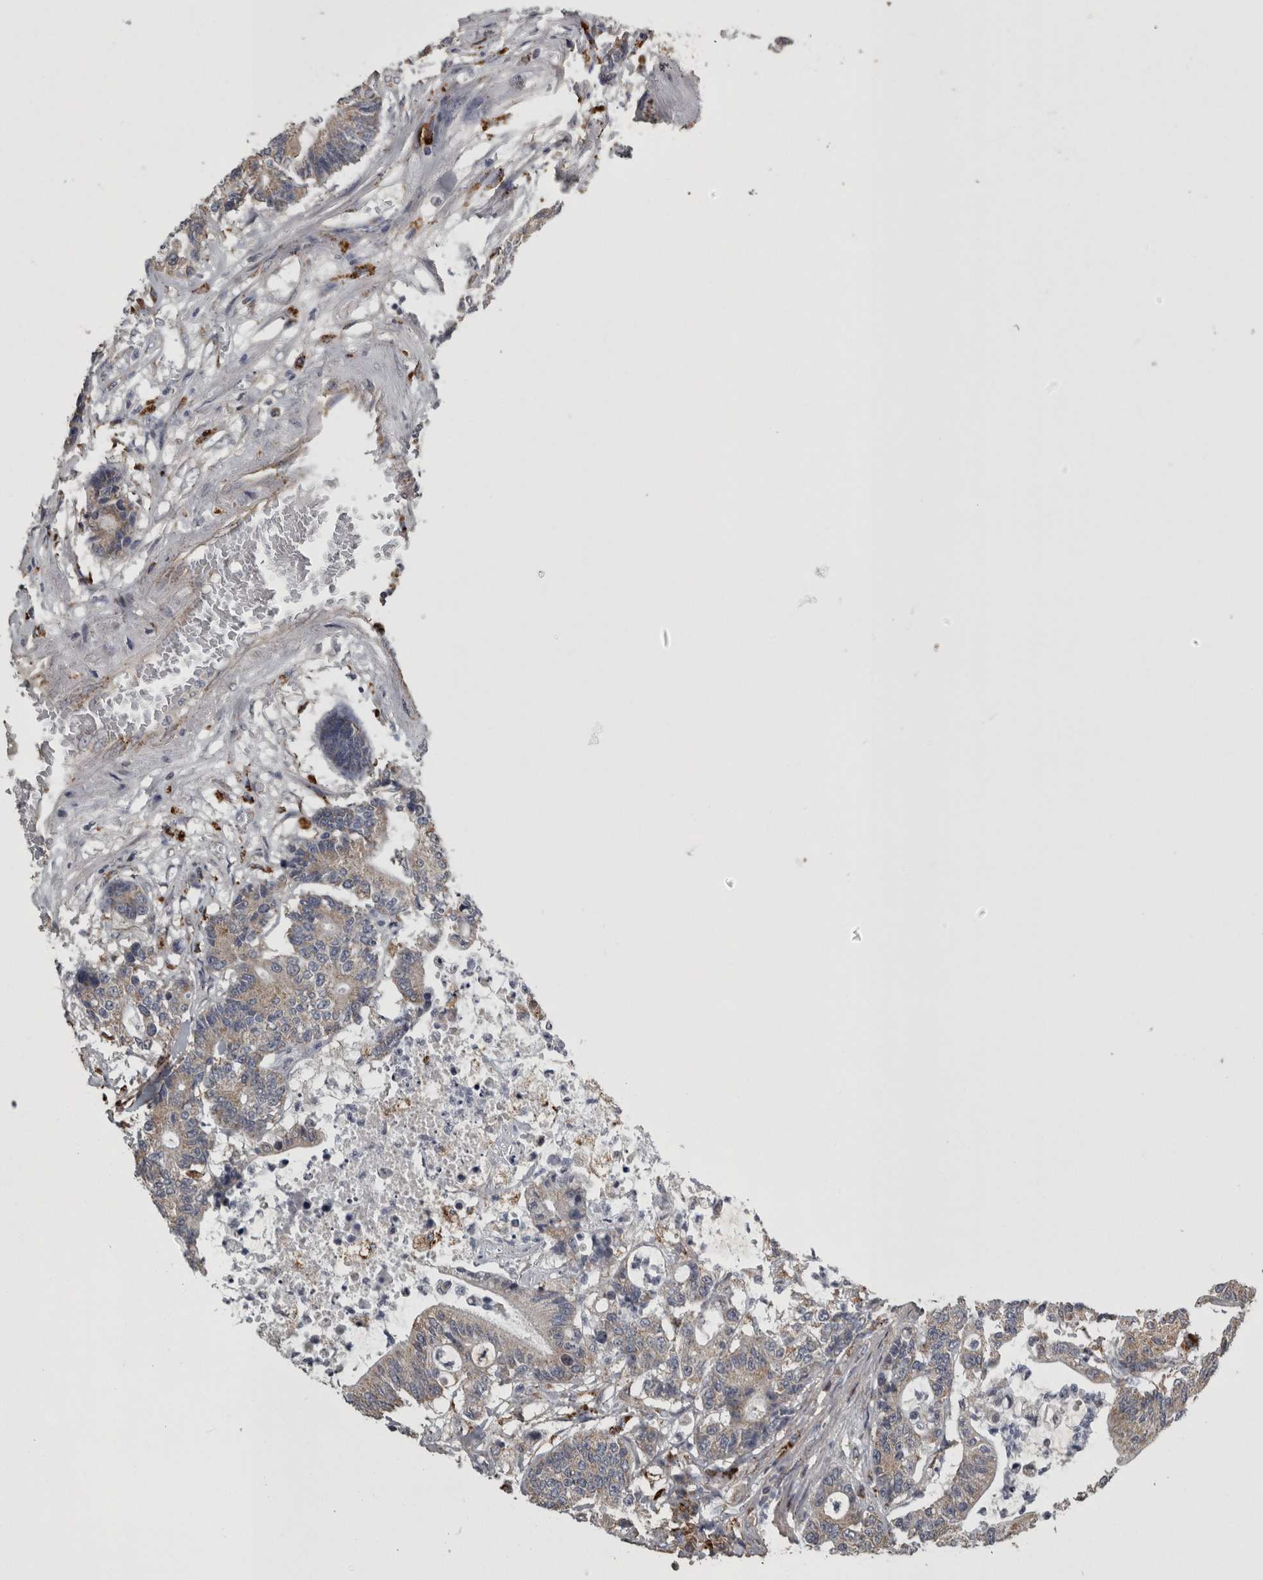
{"staining": {"intensity": "weak", "quantity": "25%-75%", "location": "cytoplasmic/membranous"}, "tissue": "colorectal cancer", "cell_type": "Tumor cells", "image_type": "cancer", "snomed": [{"axis": "morphology", "description": "Adenocarcinoma, NOS"}, {"axis": "topography", "description": "Colon"}], "caption": "Tumor cells reveal weak cytoplasmic/membranous staining in approximately 25%-75% of cells in adenocarcinoma (colorectal).", "gene": "FRK", "patient": {"sex": "female", "age": 84}}